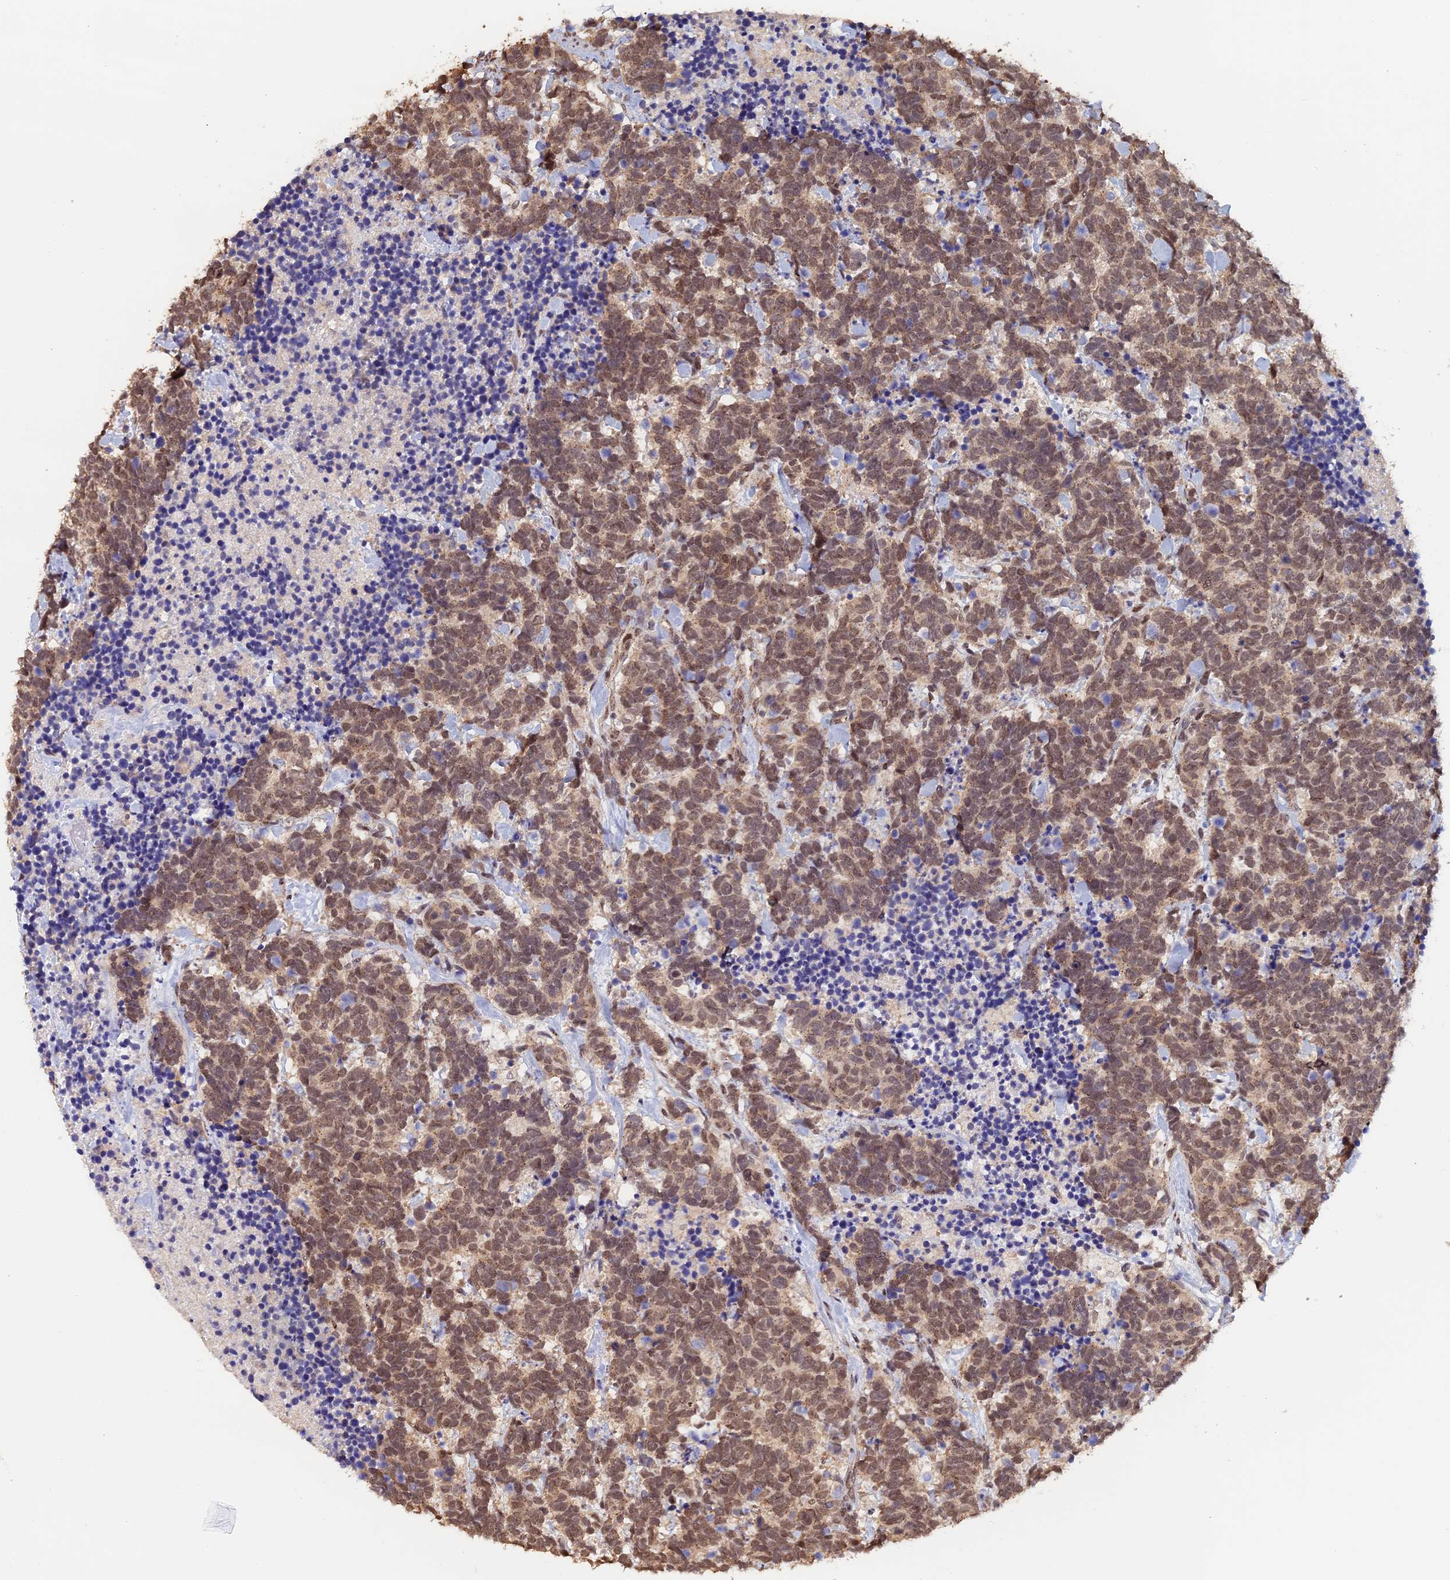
{"staining": {"intensity": "moderate", "quantity": ">75%", "location": "cytoplasmic/membranous,nuclear"}, "tissue": "carcinoid", "cell_type": "Tumor cells", "image_type": "cancer", "snomed": [{"axis": "morphology", "description": "Carcinoma, NOS"}, {"axis": "morphology", "description": "Carcinoid, malignant, NOS"}, {"axis": "topography", "description": "Prostate"}], "caption": "DAB immunohistochemical staining of carcinoma shows moderate cytoplasmic/membranous and nuclear protein positivity in about >75% of tumor cells.", "gene": "PIGQ", "patient": {"sex": "male", "age": 57}}